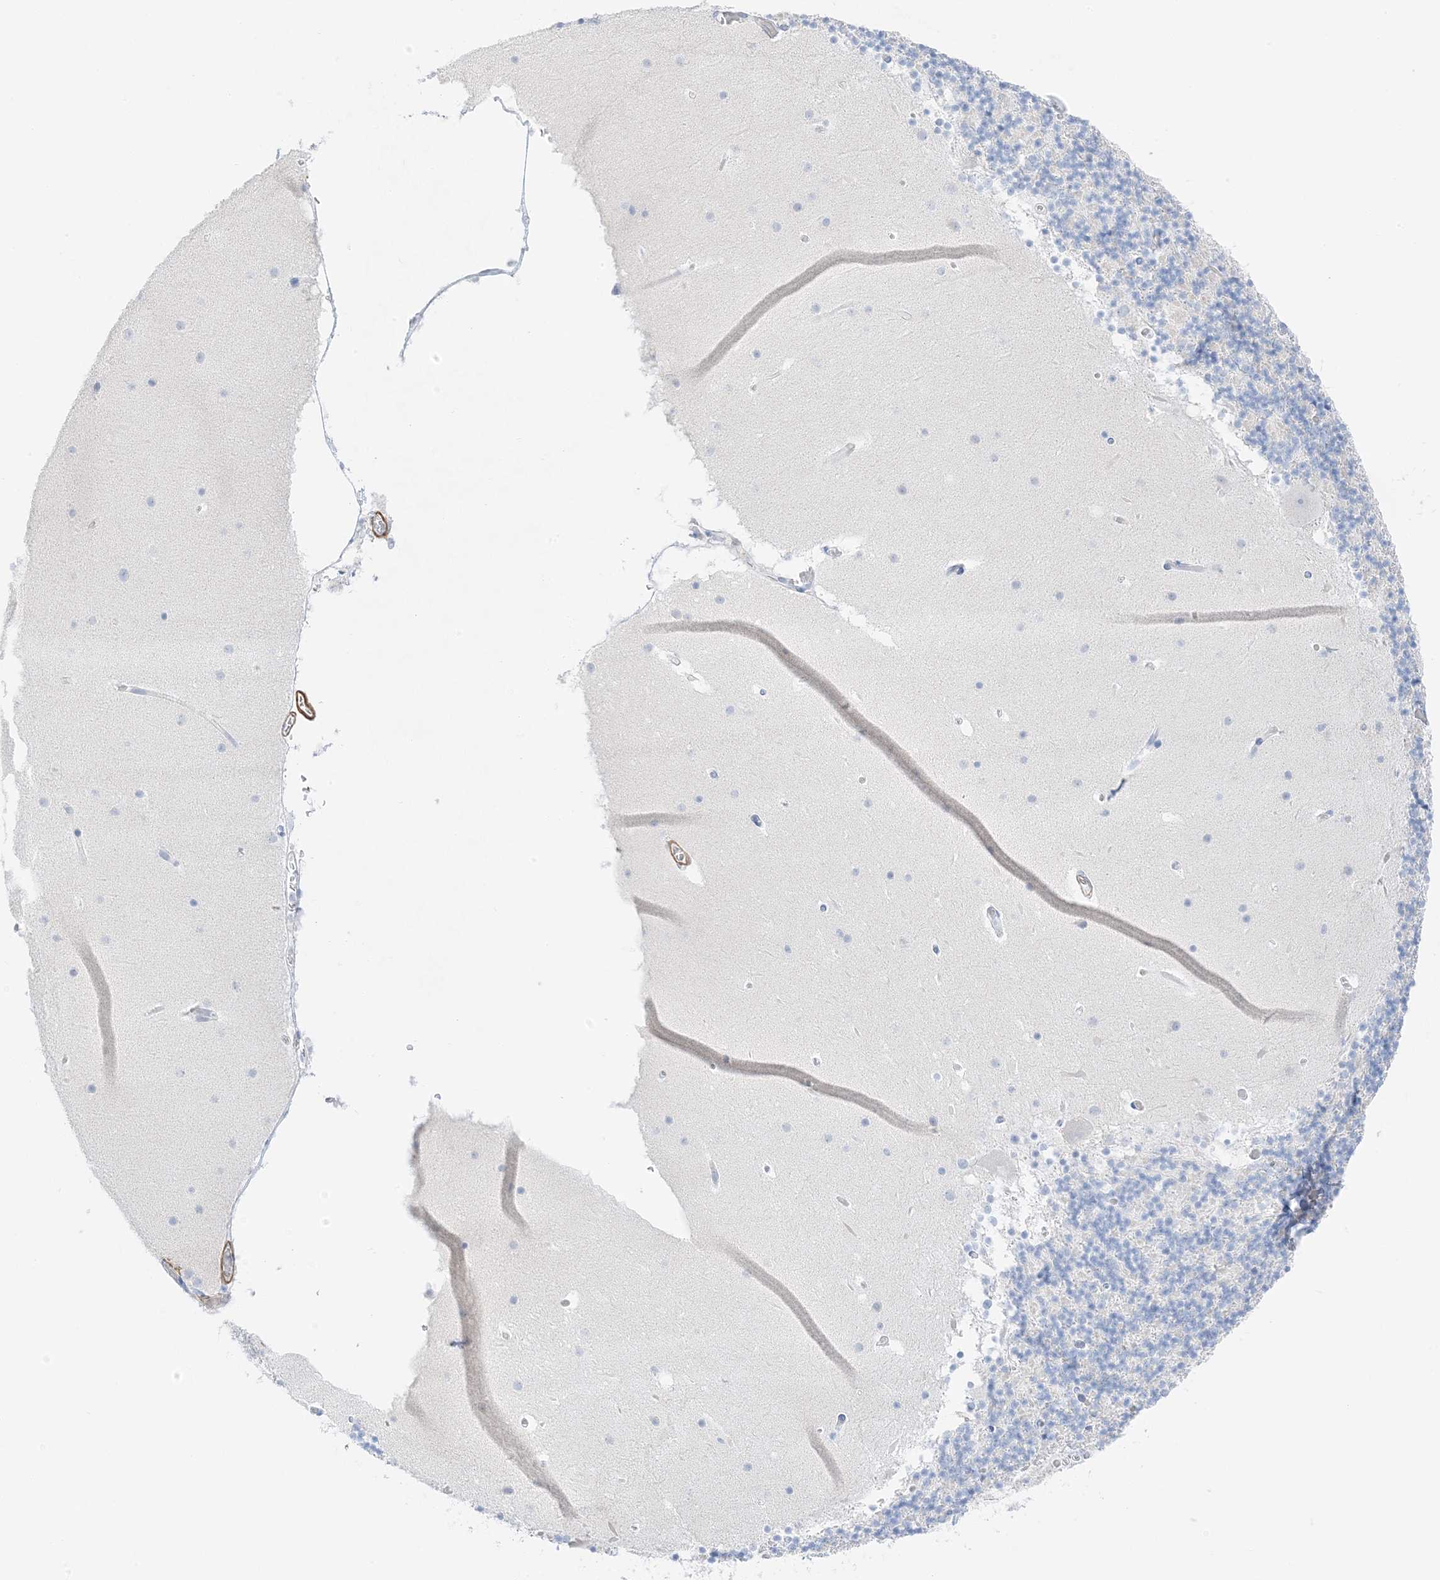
{"staining": {"intensity": "negative", "quantity": "none", "location": "none"}, "tissue": "cerebellum", "cell_type": "Cells in granular layer", "image_type": "normal", "snomed": [{"axis": "morphology", "description": "Normal tissue, NOS"}, {"axis": "topography", "description": "Cerebellum"}], "caption": "DAB immunohistochemical staining of benign human cerebellum shows no significant staining in cells in granular layer. (Stains: DAB immunohistochemistry (IHC) with hematoxylin counter stain, Microscopy: brightfield microscopy at high magnification).", "gene": "SLC22A13", "patient": {"sex": "male", "age": 57}}